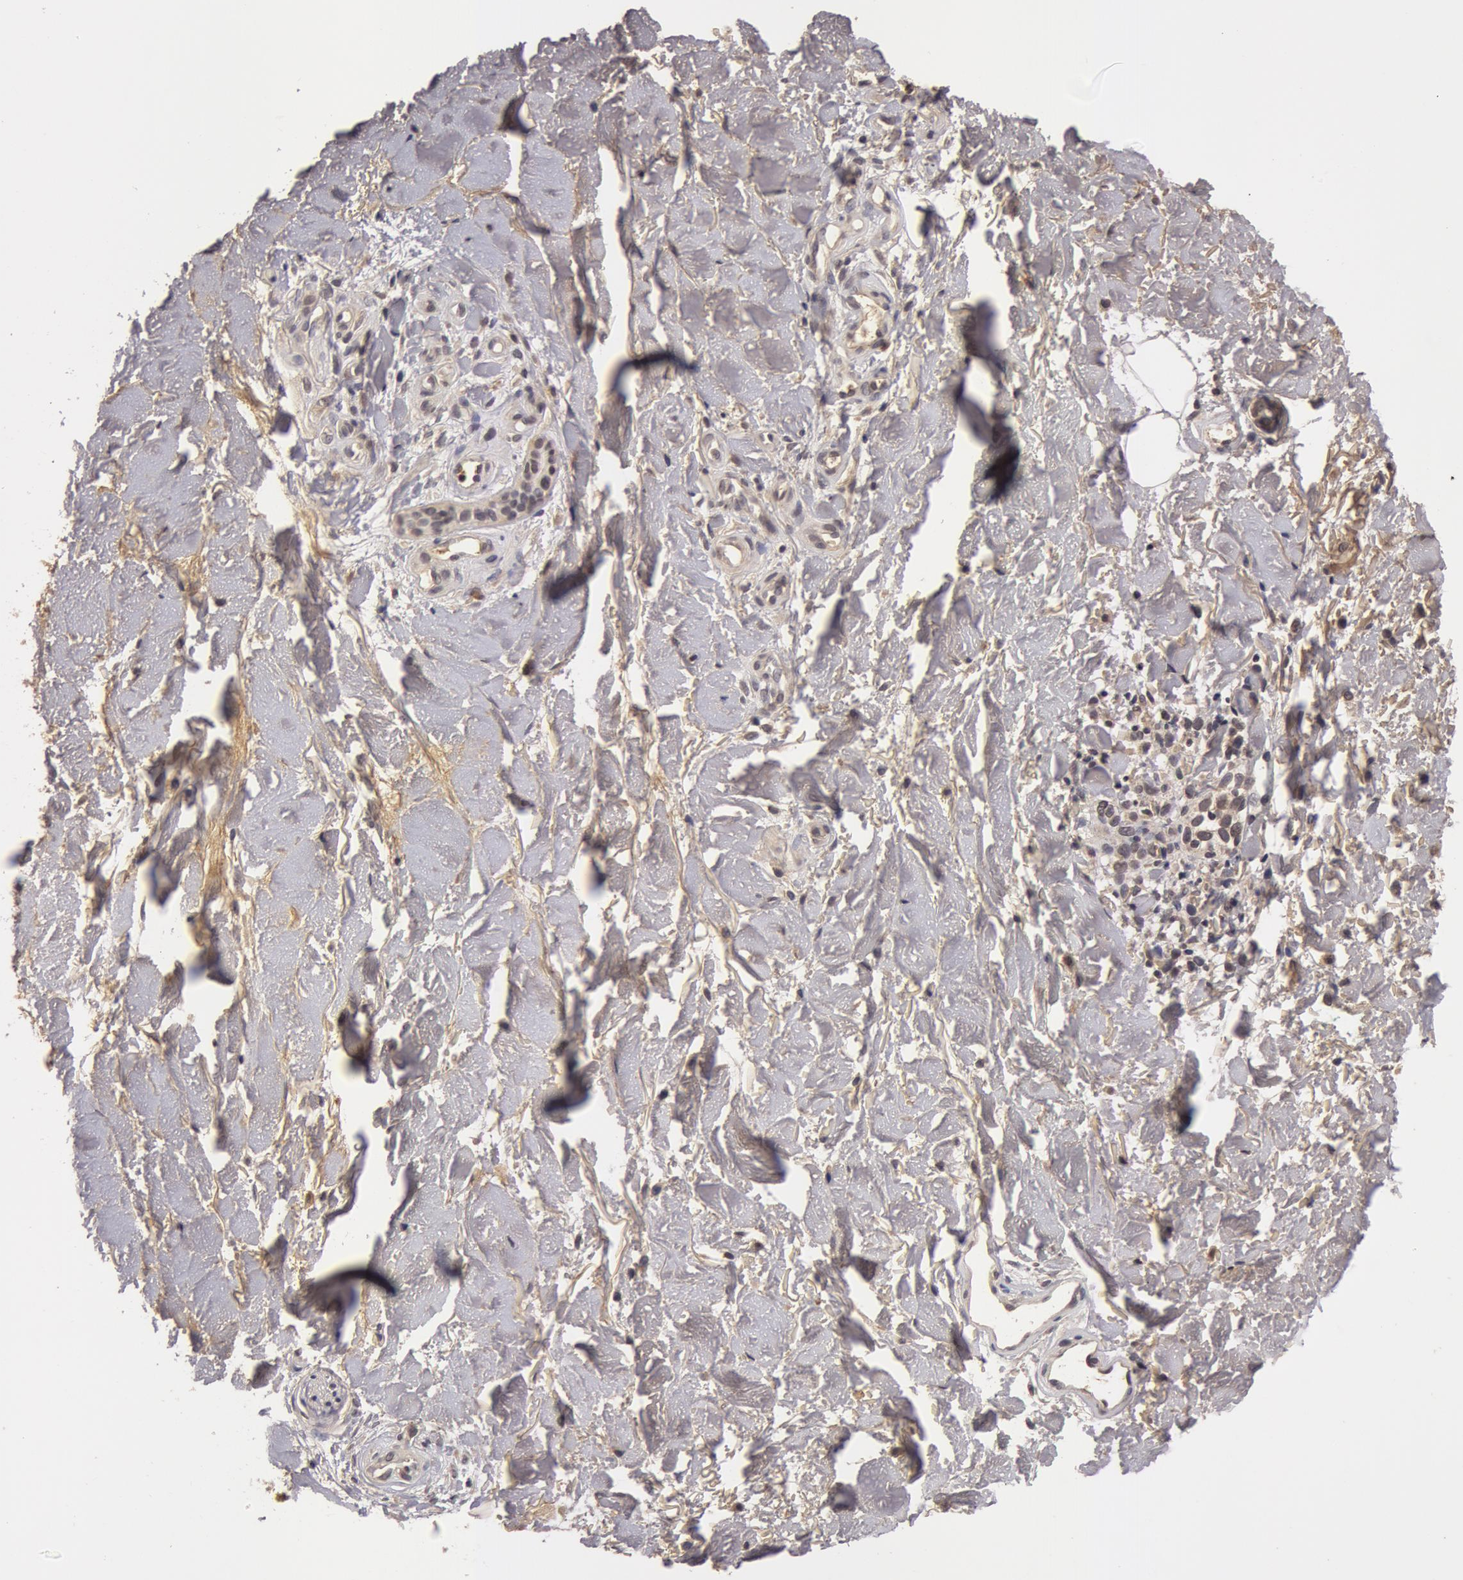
{"staining": {"intensity": "weak", "quantity": ">75%", "location": "cytoplasmic/membranous,nuclear"}, "tissue": "melanoma", "cell_type": "Tumor cells", "image_type": "cancer", "snomed": [{"axis": "morphology", "description": "Malignant melanoma, NOS"}, {"axis": "topography", "description": "Skin"}], "caption": "Human malignant melanoma stained with a brown dye shows weak cytoplasmic/membranous and nuclear positive expression in about >75% of tumor cells.", "gene": "BCHE", "patient": {"sex": "female", "age": 85}}